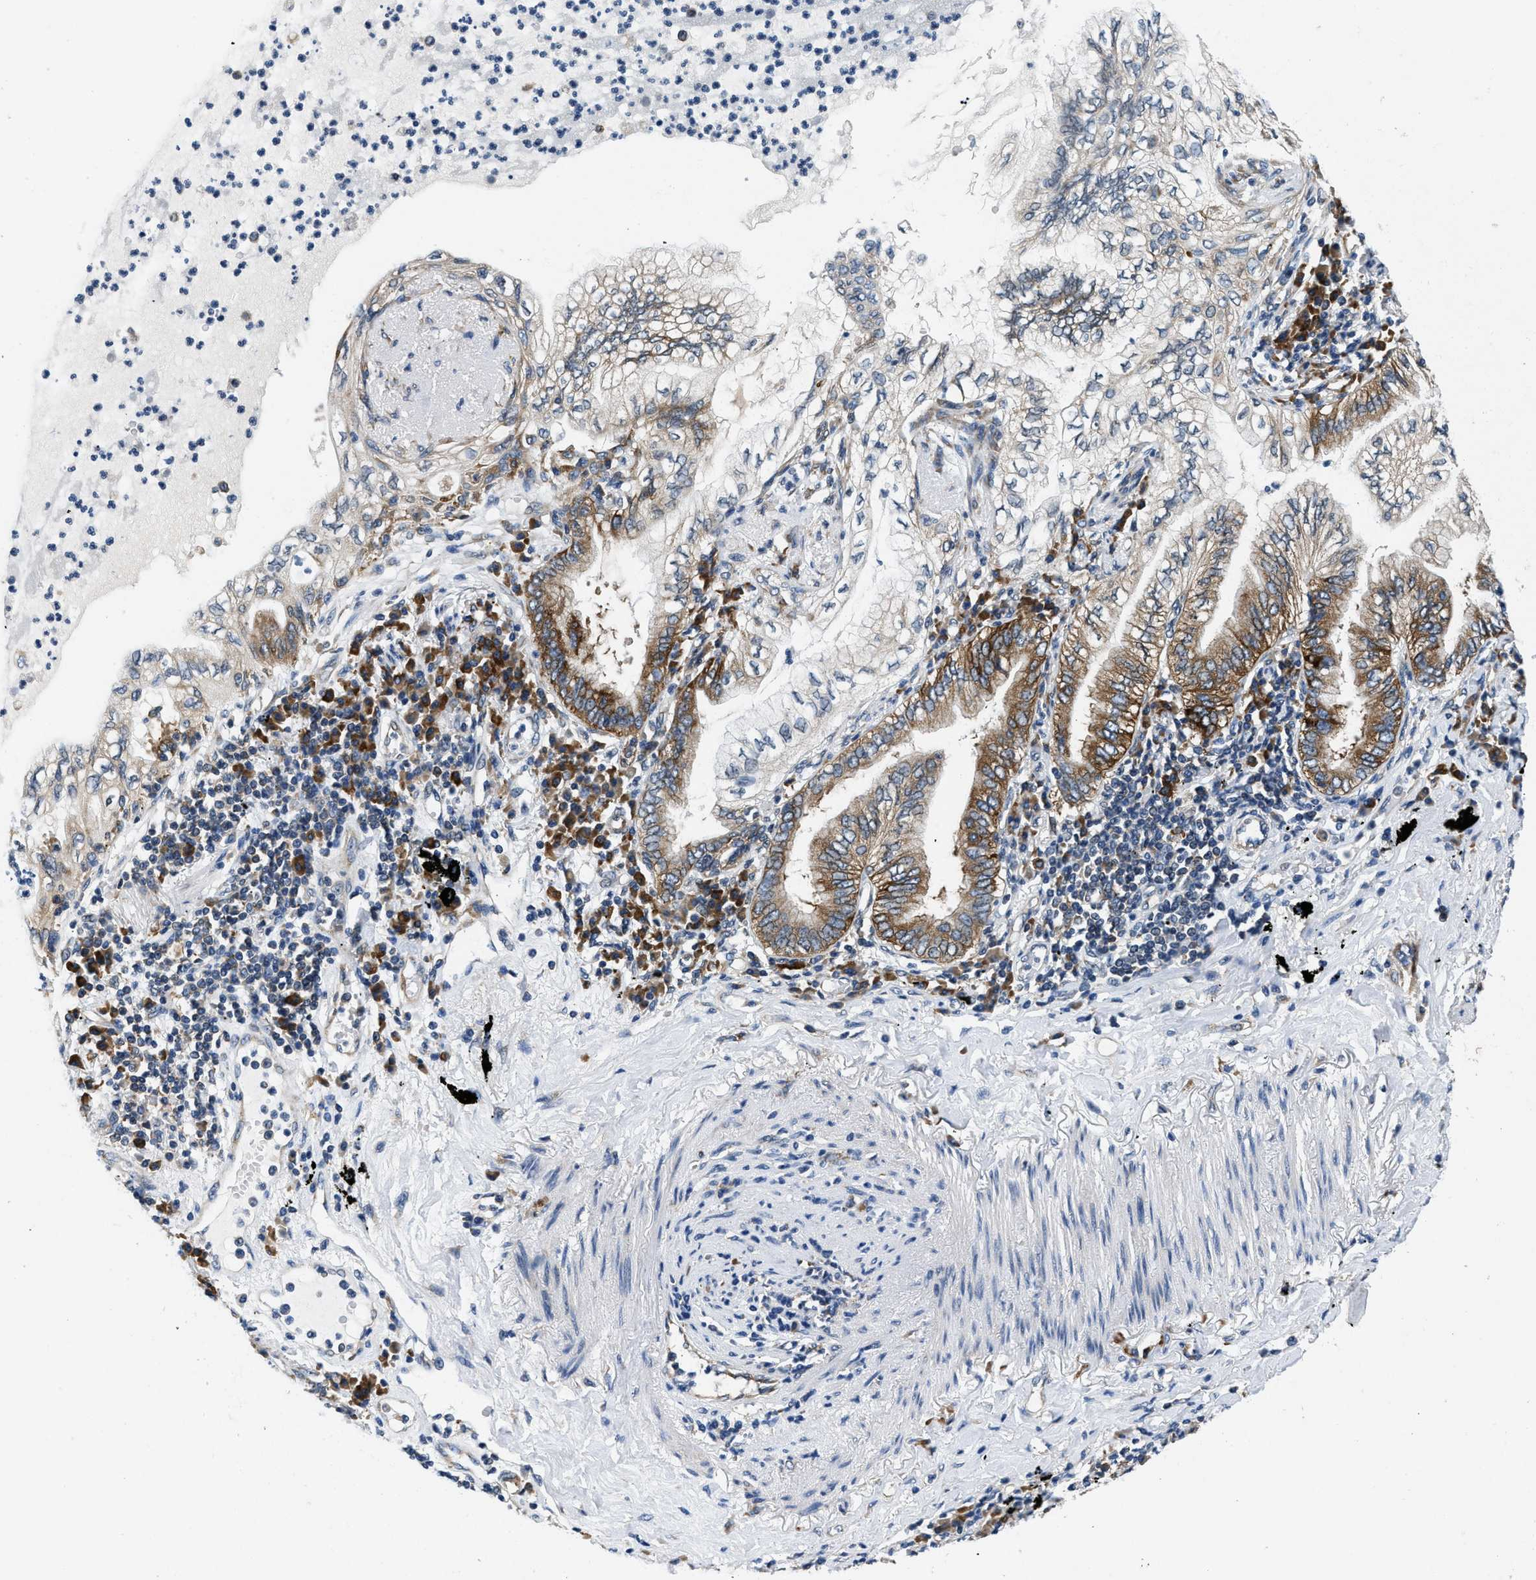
{"staining": {"intensity": "moderate", "quantity": "25%-75%", "location": "cytoplasmic/membranous"}, "tissue": "lung cancer", "cell_type": "Tumor cells", "image_type": "cancer", "snomed": [{"axis": "morphology", "description": "Normal tissue, NOS"}, {"axis": "morphology", "description": "Adenocarcinoma, NOS"}, {"axis": "topography", "description": "Bronchus"}, {"axis": "topography", "description": "Lung"}], "caption": "Protein expression analysis of human lung cancer reveals moderate cytoplasmic/membranous positivity in about 25%-75% of tumor cells.", "gene": "PA2G4", "patient": {"sex": "female", "age": 70}}